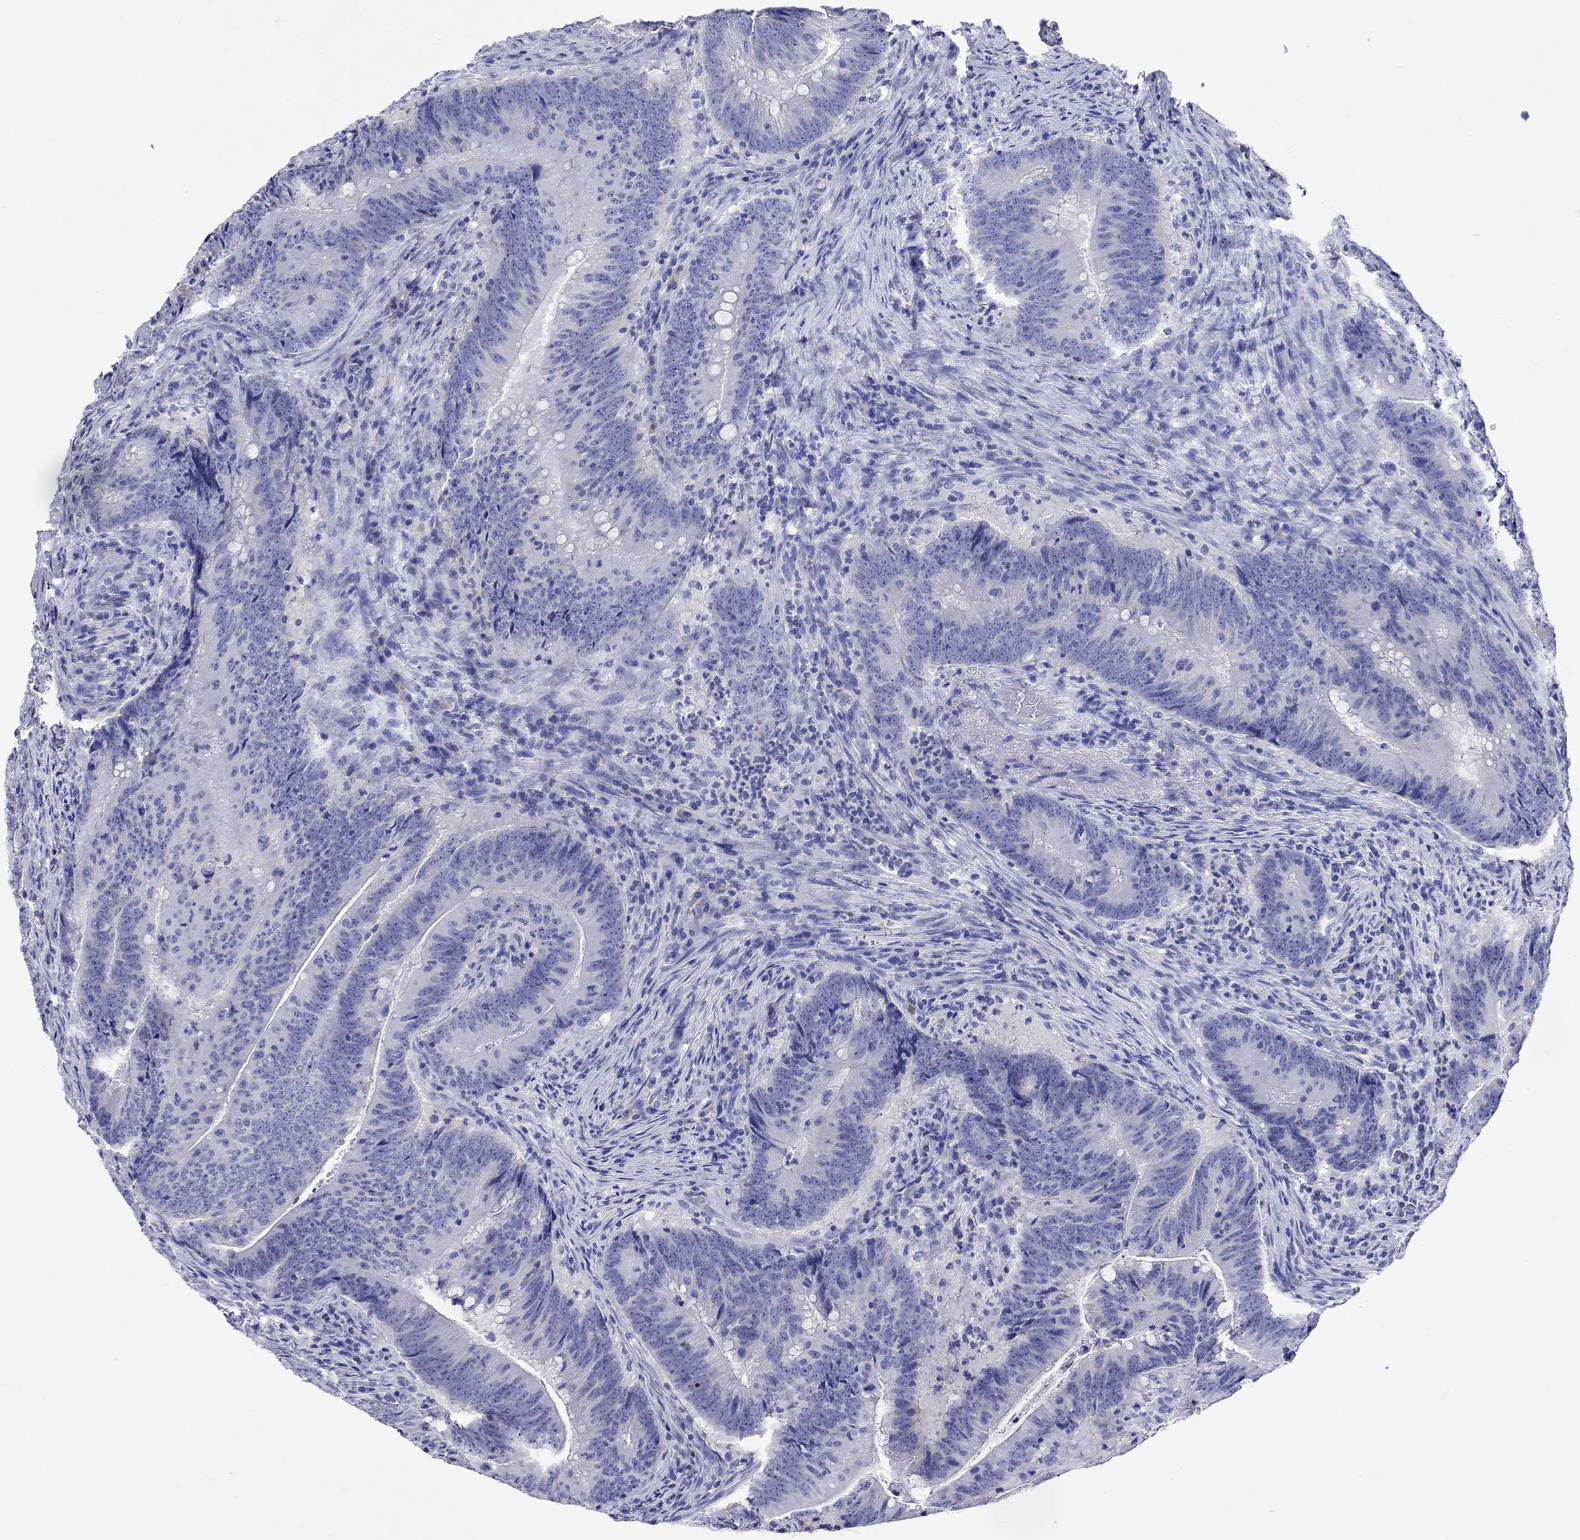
{"staining": {"intensity": "negative", "quantity": "none", "location": "none"}, "tissue": "colorectal cancer", "cell_type": "Tumor cells", "image_type": "cancer", "snomed": [{"axis": "morphology", "description": "Adenocarcinoma, NOS"}, {"axis": "topography", "description": "Colon"}], "caption": "Tumor cells show no significant expression in colorectal cancer.", "gene": "CALHM1", "patient": {"sex": "female", "age": 87}}